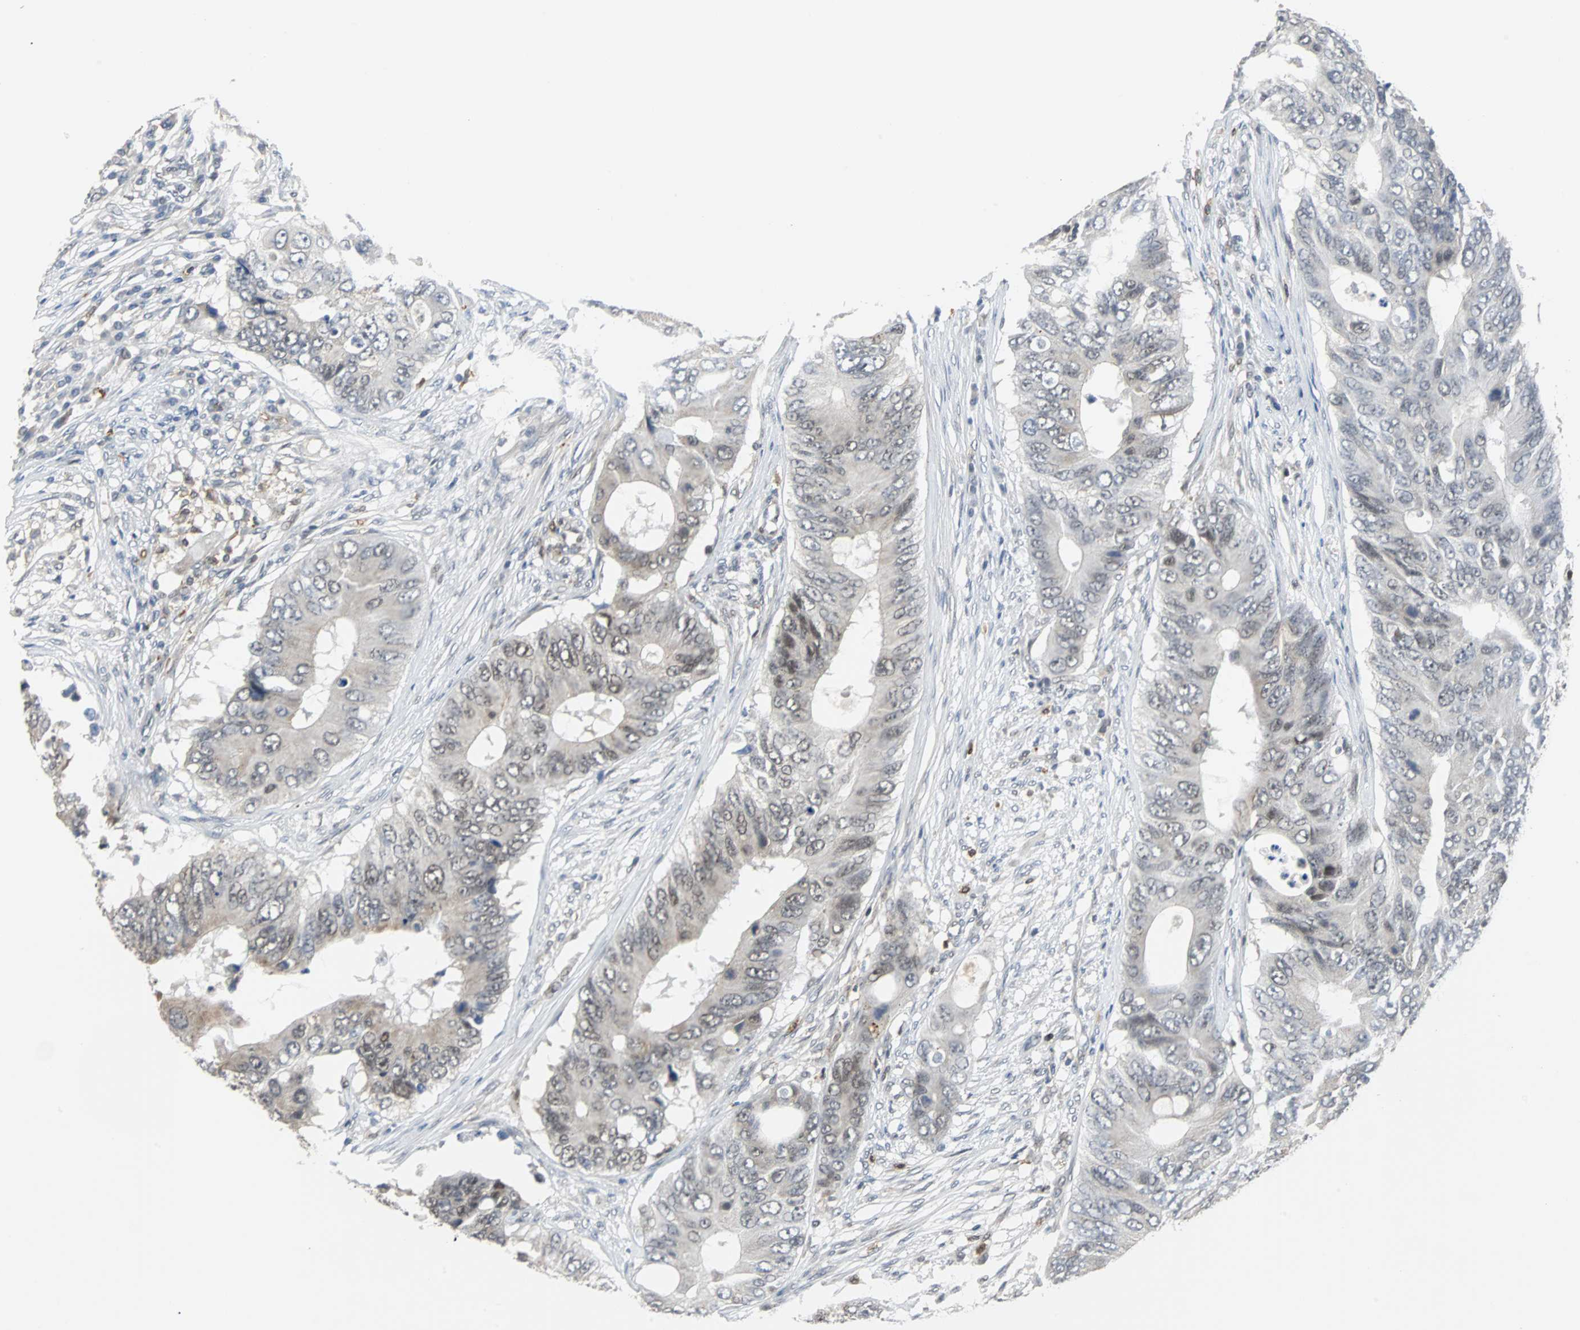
{"staining": {"intensity": "weak", "quantity": "25%-75%", "location": "cytoplasmic/membranous,nuclear"}, "tissue": "colorectal cancer", "cell_type": "Tumor cells", "image_type": "cancer", "snomed": [{"axis": "morphology", "description": "Adenocarcinoma, NOS"}, {"axis": "topography", "description": "Colon"}], "caption": "Immunohistochemical staining of colorectal cancer (adenocarcinoma) reveals weak cytoplasmic/membranous and nuclear protein staining in approximately 25%-75% of tumor cells. (DAB IHC with brightfield microscopy, high magnification).", "gene": "SIRT1", "patient": {"sex": "male", "age": 71}}